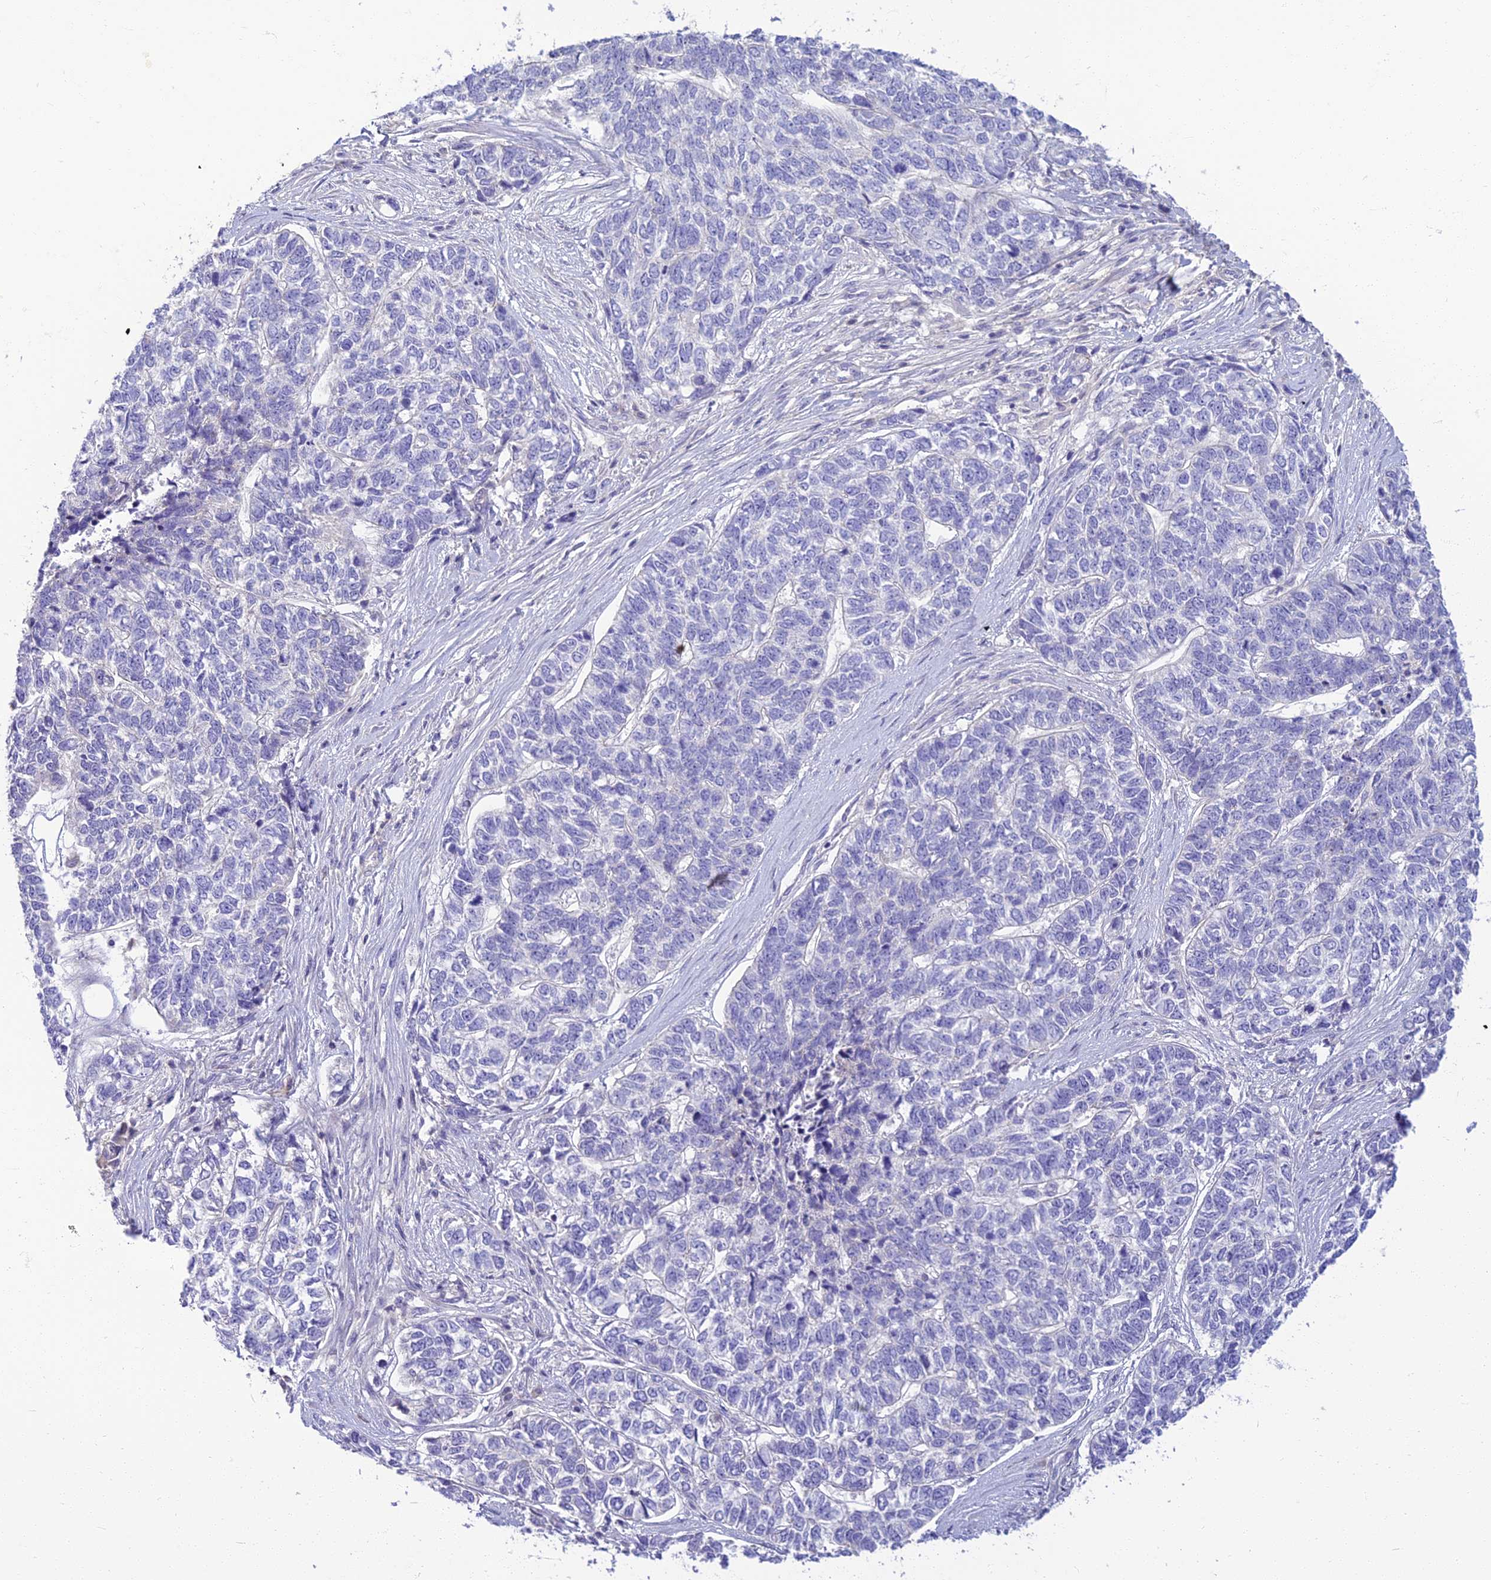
{"staining": {"intensity": "negative", "quantity": "none", "location": "none"}, "tissue": "skin cancer", "cell_type": "Tumor cells", "image_type": "cancer", "snomed": [{"axis": "morphology", "description": "Basal cell carcinoma"}, {"axis": "topography", "description": "Skin"}], "caption": "Skin cancer (basal cell carcinoma) stained for a protein using immunohistochemistry (IHC) demonstrates no expression tumor cells.", "gene": "CLIP4", "patient": {"sex": "female", "age": 65}}